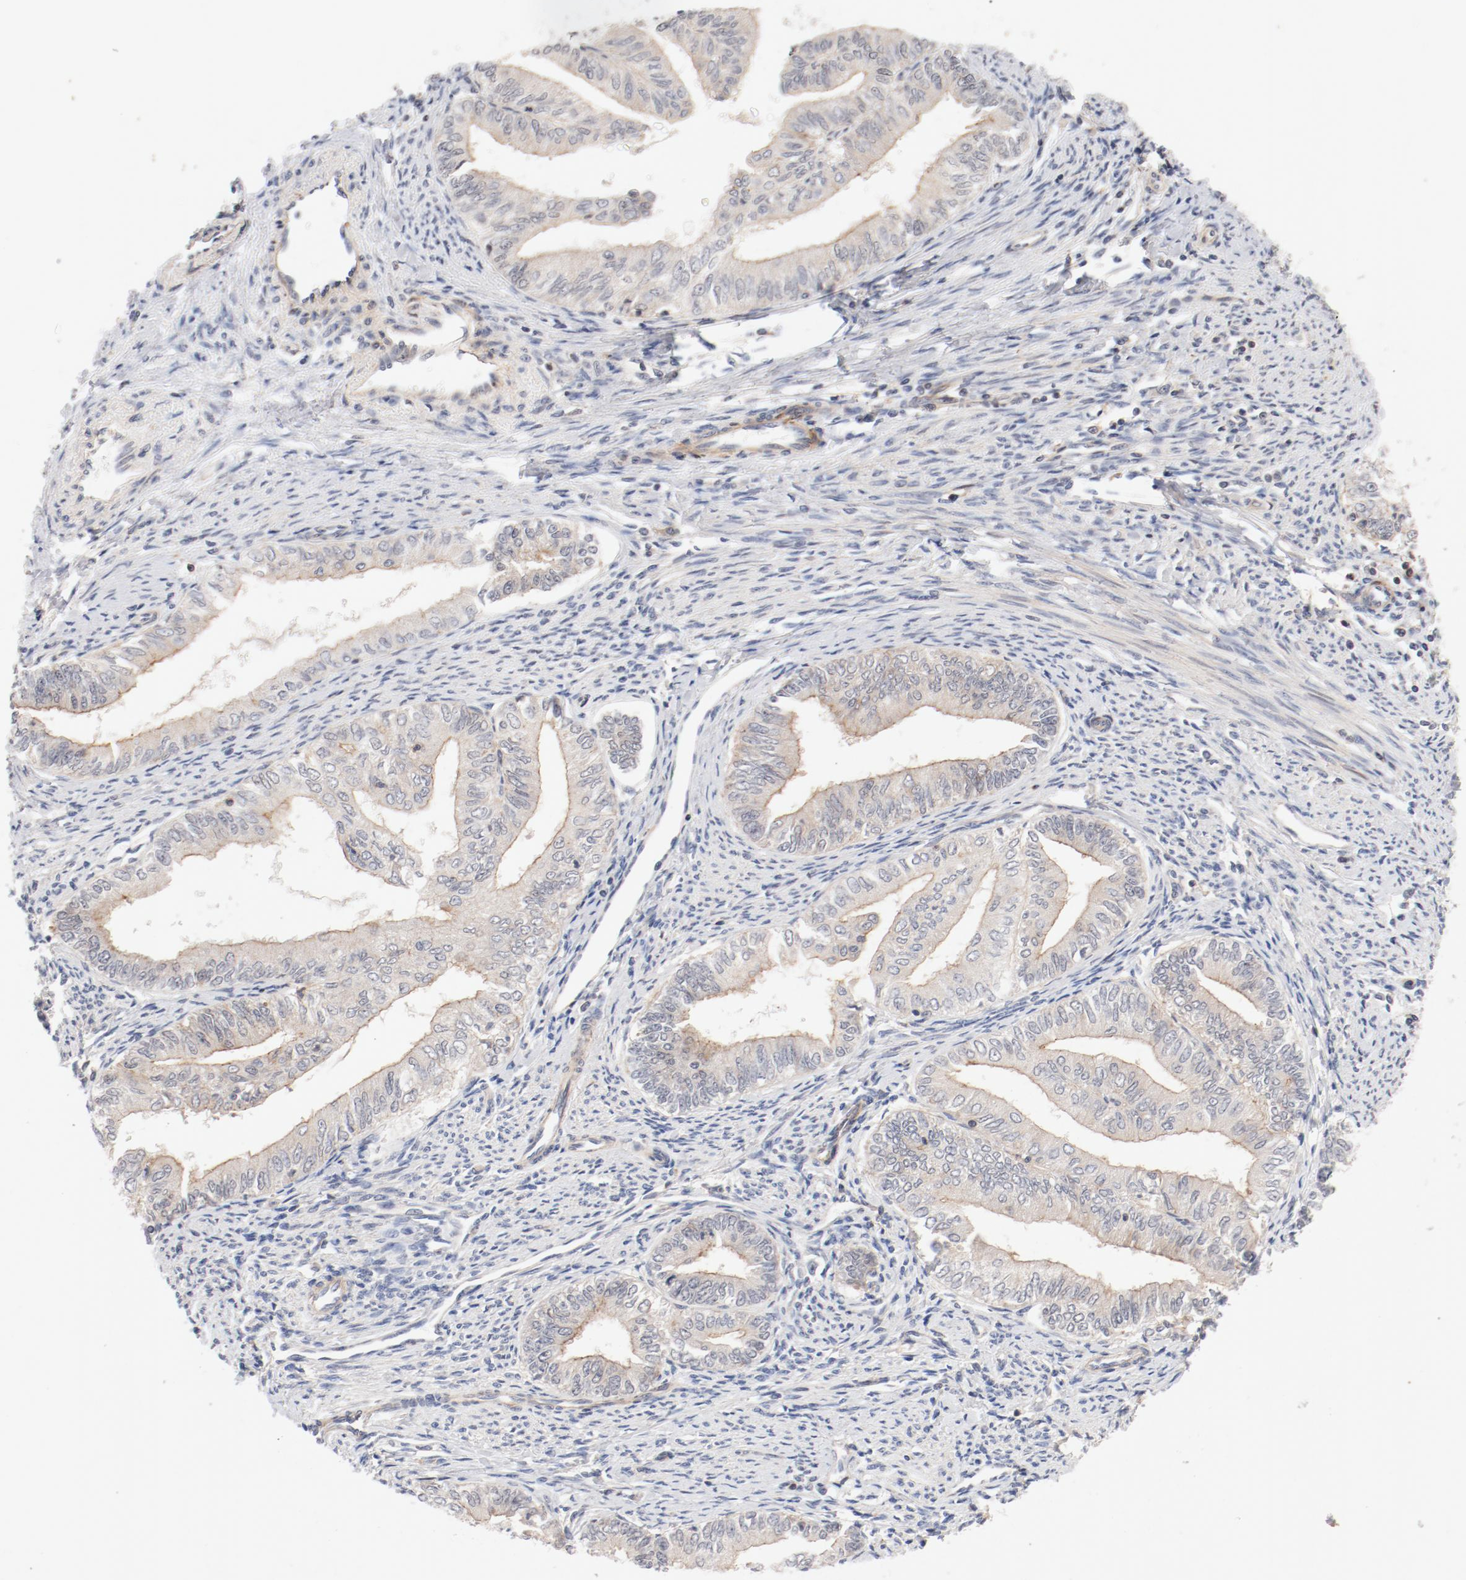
{"staining": {"intensity": "weak", "quantity": "<25%", "location": "cytoplasmic/membranous"}, "tissue": "endometrial cancer", "cell_type": "Tumor cells", "image_type": "cancer", "snomed": [{"axis": "morphology", "description": "Adenocarcinoma, NOS"}, {"axis": "topography", "description": "Endometrium"}], "caption": "An image of endometrial cancer stained for a protein demonstrates no brown staining in tumor cells.", "gene": "ZNF267", "patient": {"sex": "female", "age": 66}}